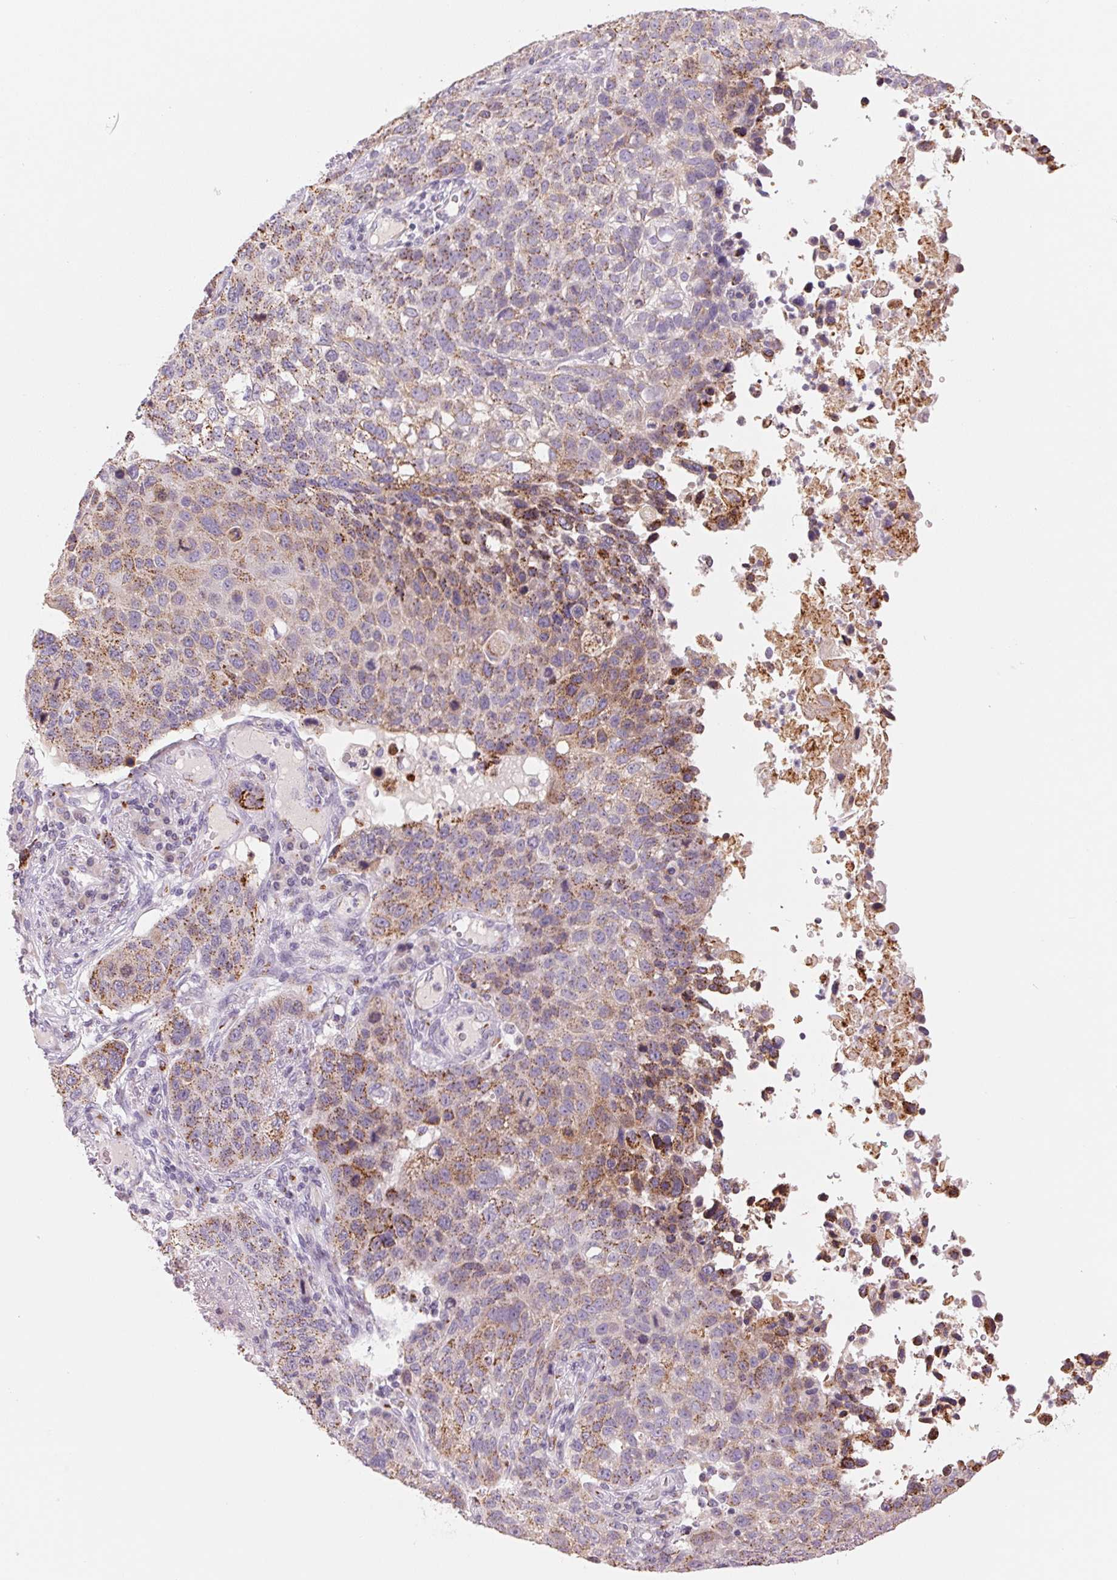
{"staining": {"intensity": "moderate", "quantity": "25%-75%", "location": "cytoplasmic/membranous"}, "tissue": "lung cancer", "cell_type": "Tumor cells", "image_type": "cancer", "snomed": [{"axis": "morphology", "description": "Squamous cell carcinoma, NOS"}, {"axis": "topography", "description": "Lymph node"}, {"axis": "topography", "description": "Lung"}], "caption": "IHC (DAB (3,3'-diaminobenzidine)) staining of human squamous cell carcinoma (lung) reveals moderate cytoplasmic/membranous protein staining in approximately 25%-75% of tumor cells.", "gene": "GALNT7", "patient": {"sex": "male", "age": 61}}